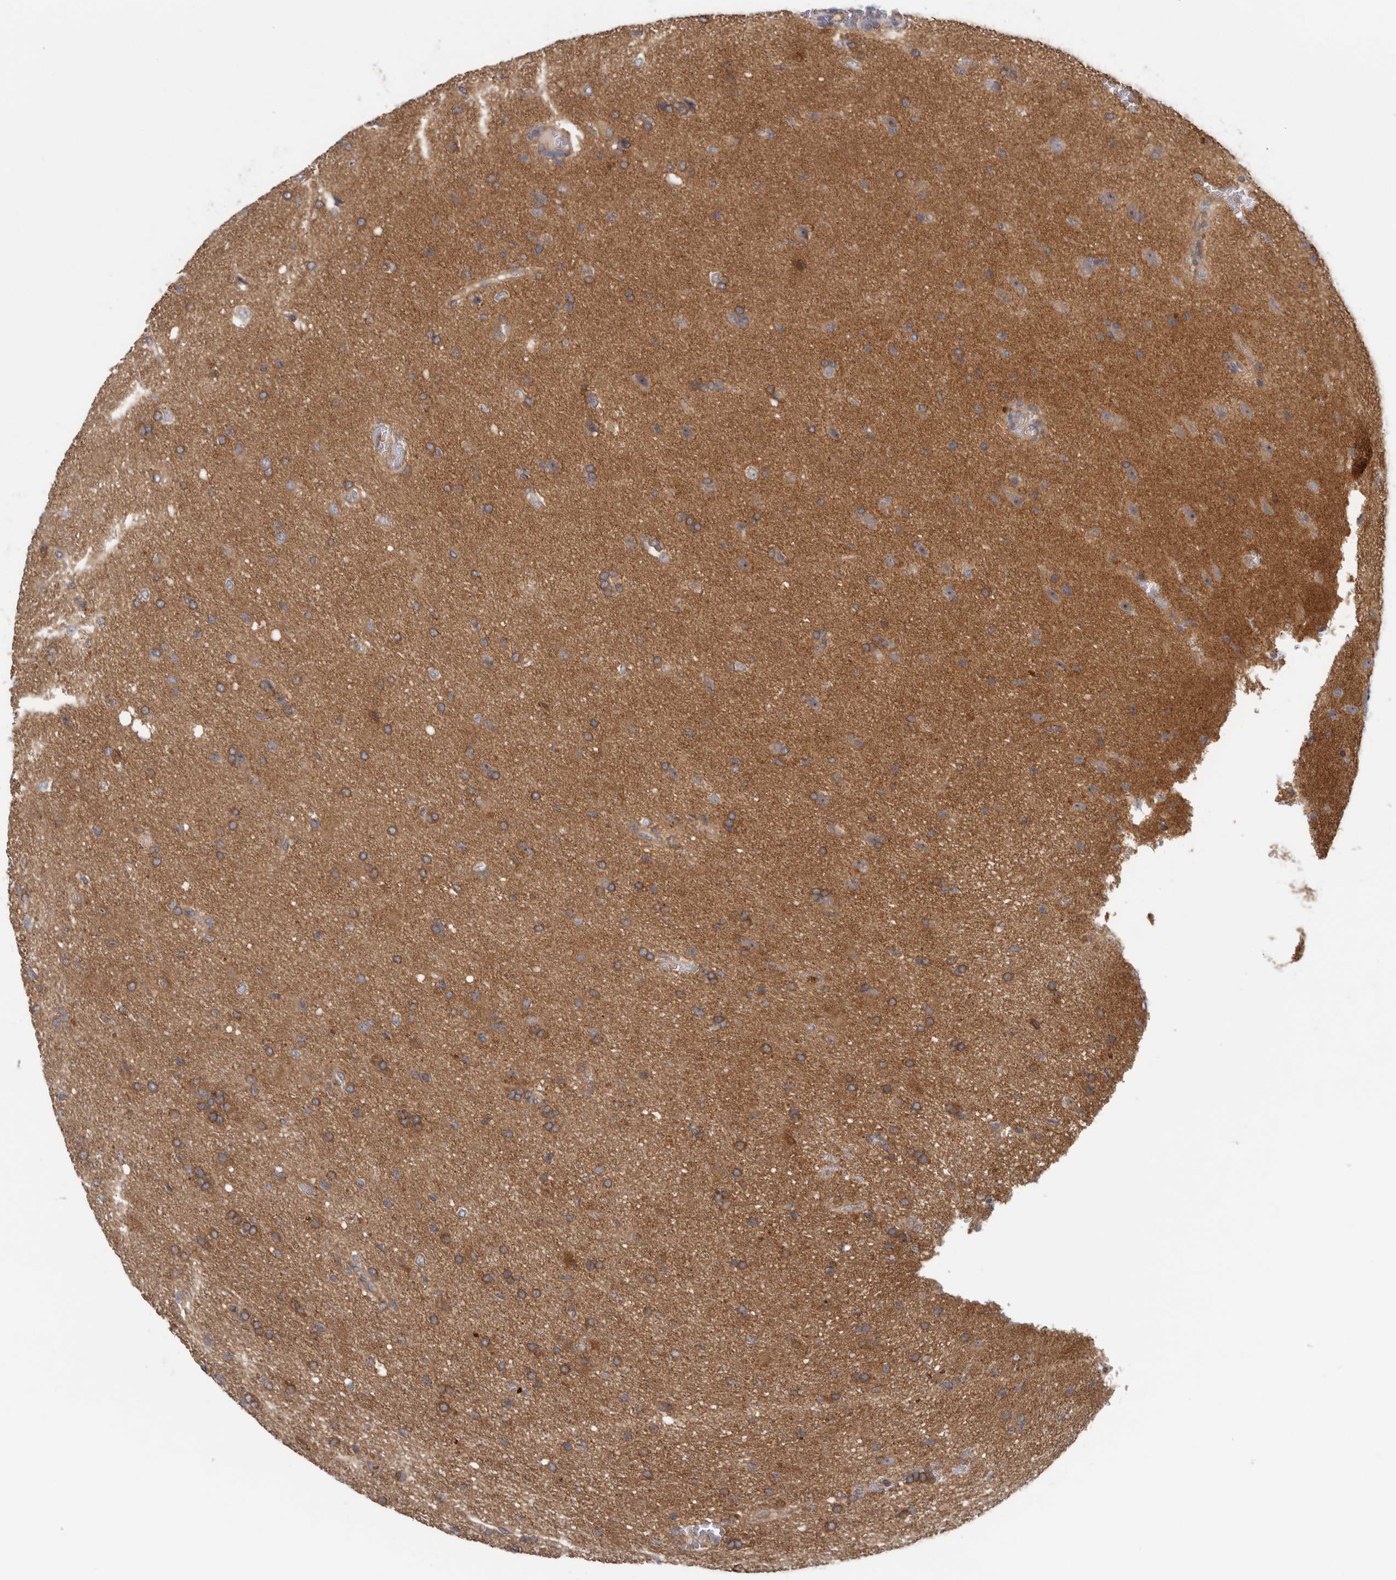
{"staining": {"intensity": "moderate", "quantity": ">75%", "location": "cytoplasmic/membranous"}, "tissue": "glioma", "cell_type": "Tumor cells", "image_type": "cancer", "snomed": [{"axis": "morphology", "description": "Glioma, malignant, High grade"}, {"axis": "topography", "description": "Brain"}], "caption": "High-power microscopy captured an immunohistochemistry (IHC) image of malignant high-grade glioma, revealing moderate cytoplasmic/membranous expression in approximately >75% of tumor cells.", "gene": "HINT3", "patient": {"sex": "female", "age": 57}}